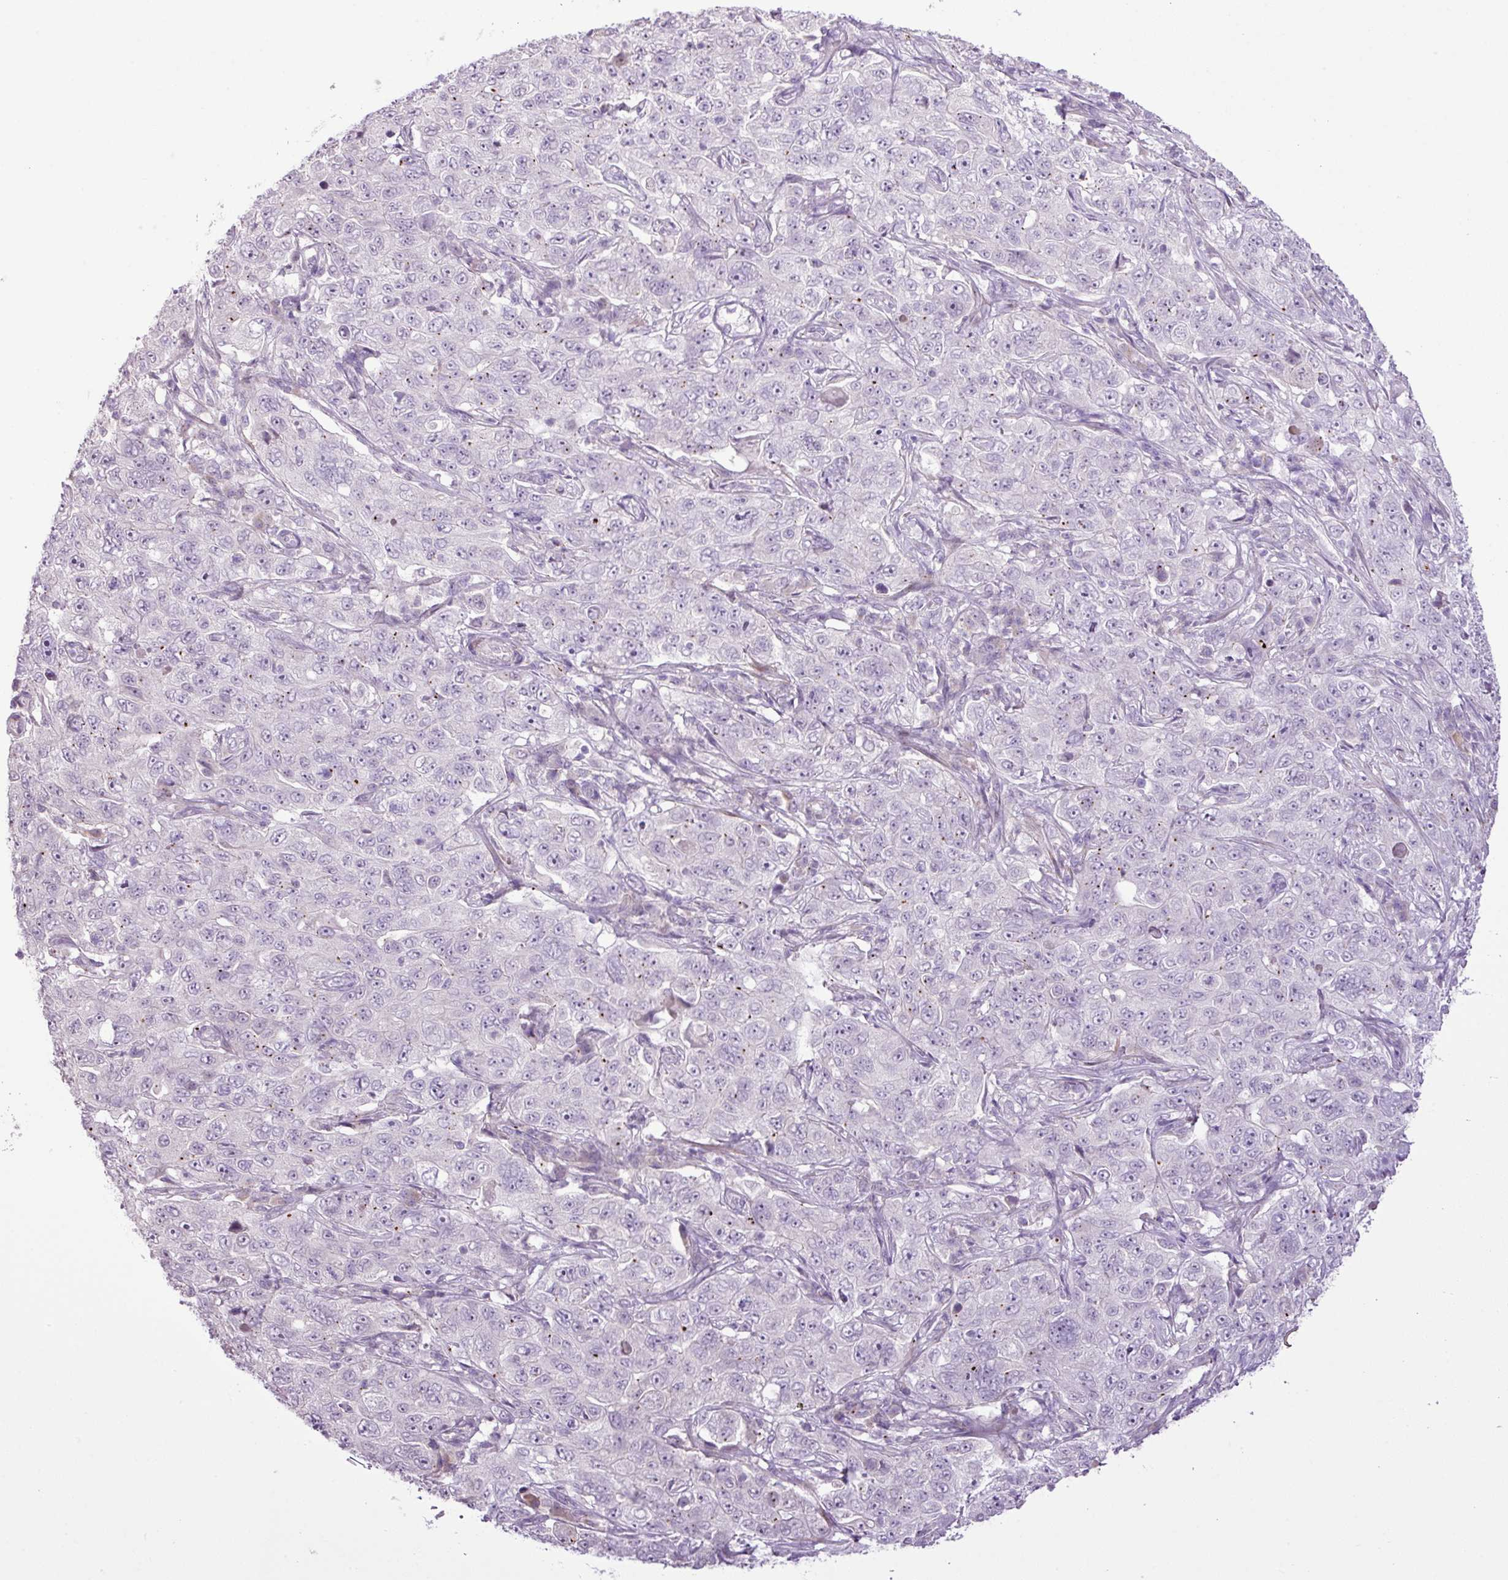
{"staining": {"intensity": "negative", "quantity": "none", "location": "none"}, "tissue": "pancreatic cancer", "cell_type": "Tumor cells", "image_type": "cancer", "snomed": [{"axis": "morphology", "description": "Adenocarcinoma, NOS"}, {"axis": "topography", "description": "Pancreas"}], "caption": "This is a image of immunohistochemistry staining of adenocarcinoma (pancreatic), which shows no positivity in tumor cells.", "gene": "DNAJB13", "patient": {"sex": "male", "age": 68}}